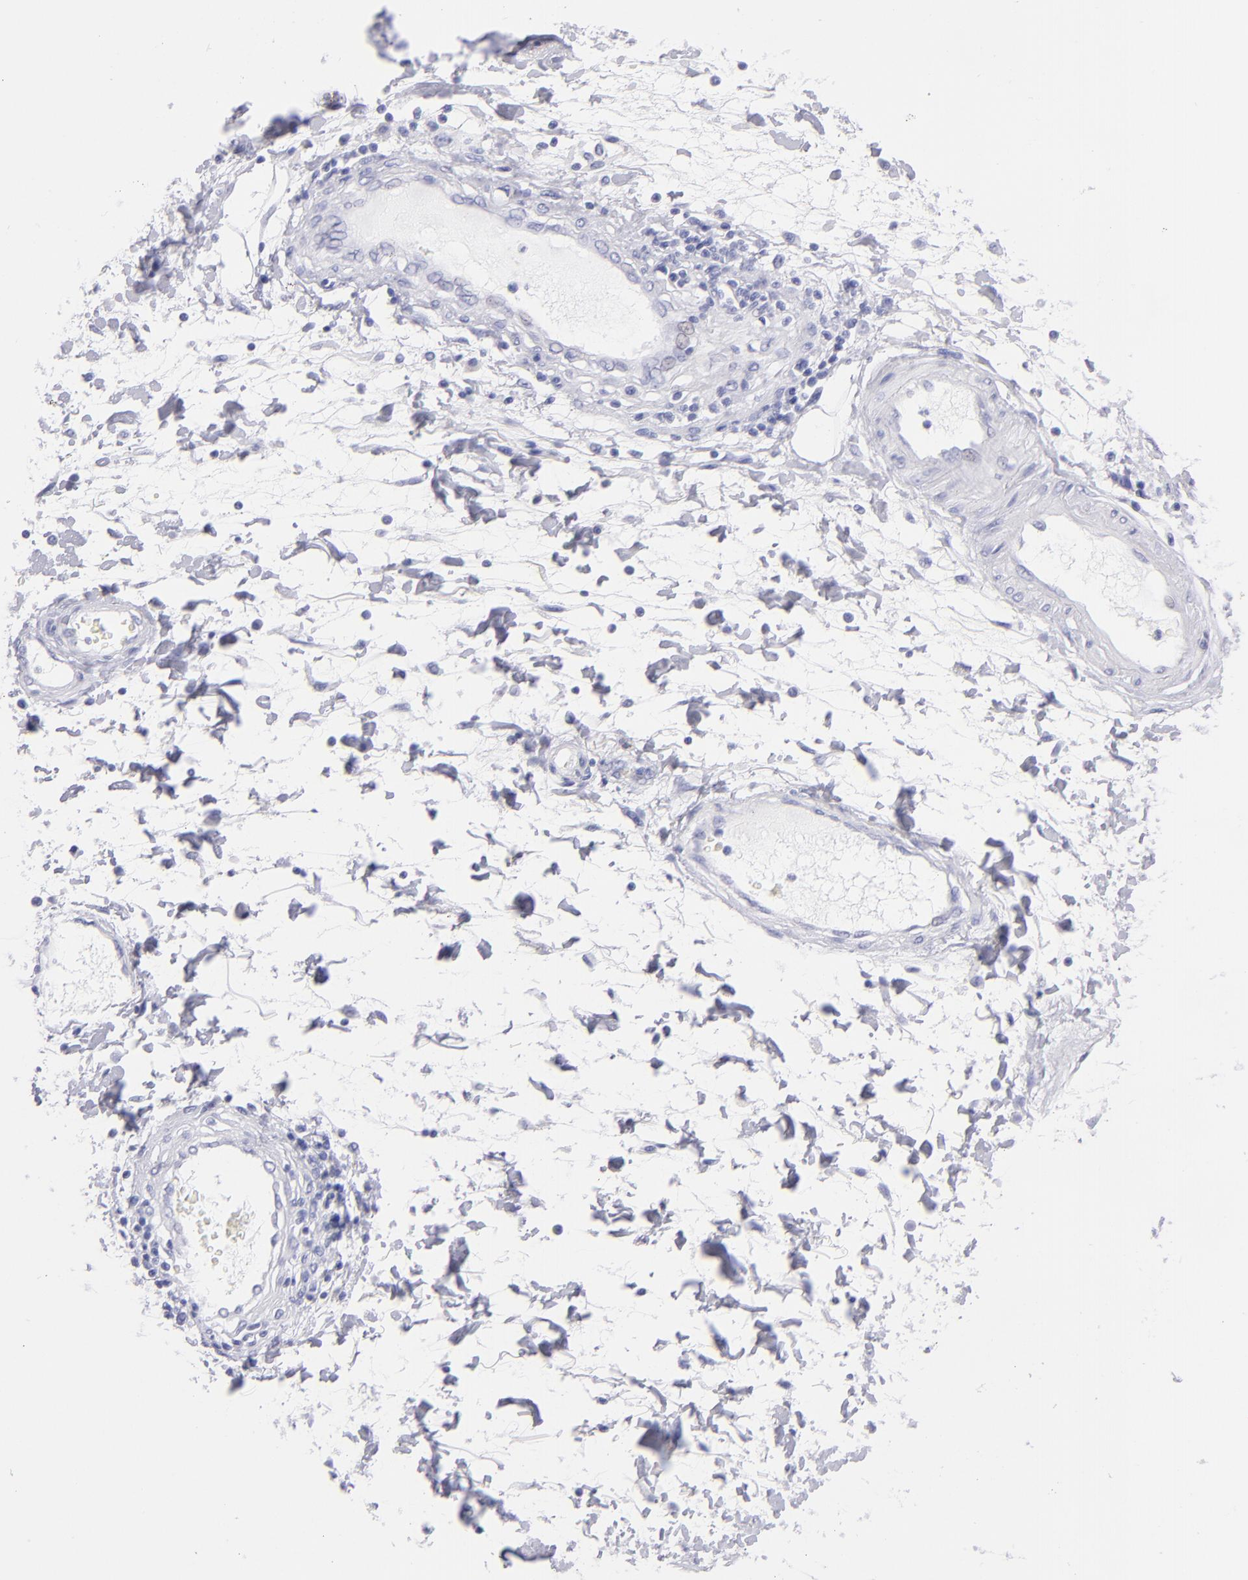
{"staining": {"intensity": "negative", "quantity": "none", "location": "none"}, "tissue": "stomach cancer", "cell_type": "Tumor cells", "image_type": "cancer", "snomed": [{"axis": "morphology", "description": "Adenocarcinoma, NOS"}, {"axis": "topography", "description": "Pancreas"}, {"axis": "topography", "description": "Stomach, upper"}], "caption": "Histopathology image shows no protein staining in tumor cells of stomach adenocarcinoma tissue. (DAB (3,3'-diaminobenzidine) immunohistochemistry, high magnification).", "gene": "PRPH", "patient": {"sex": "male", "age": 77}}